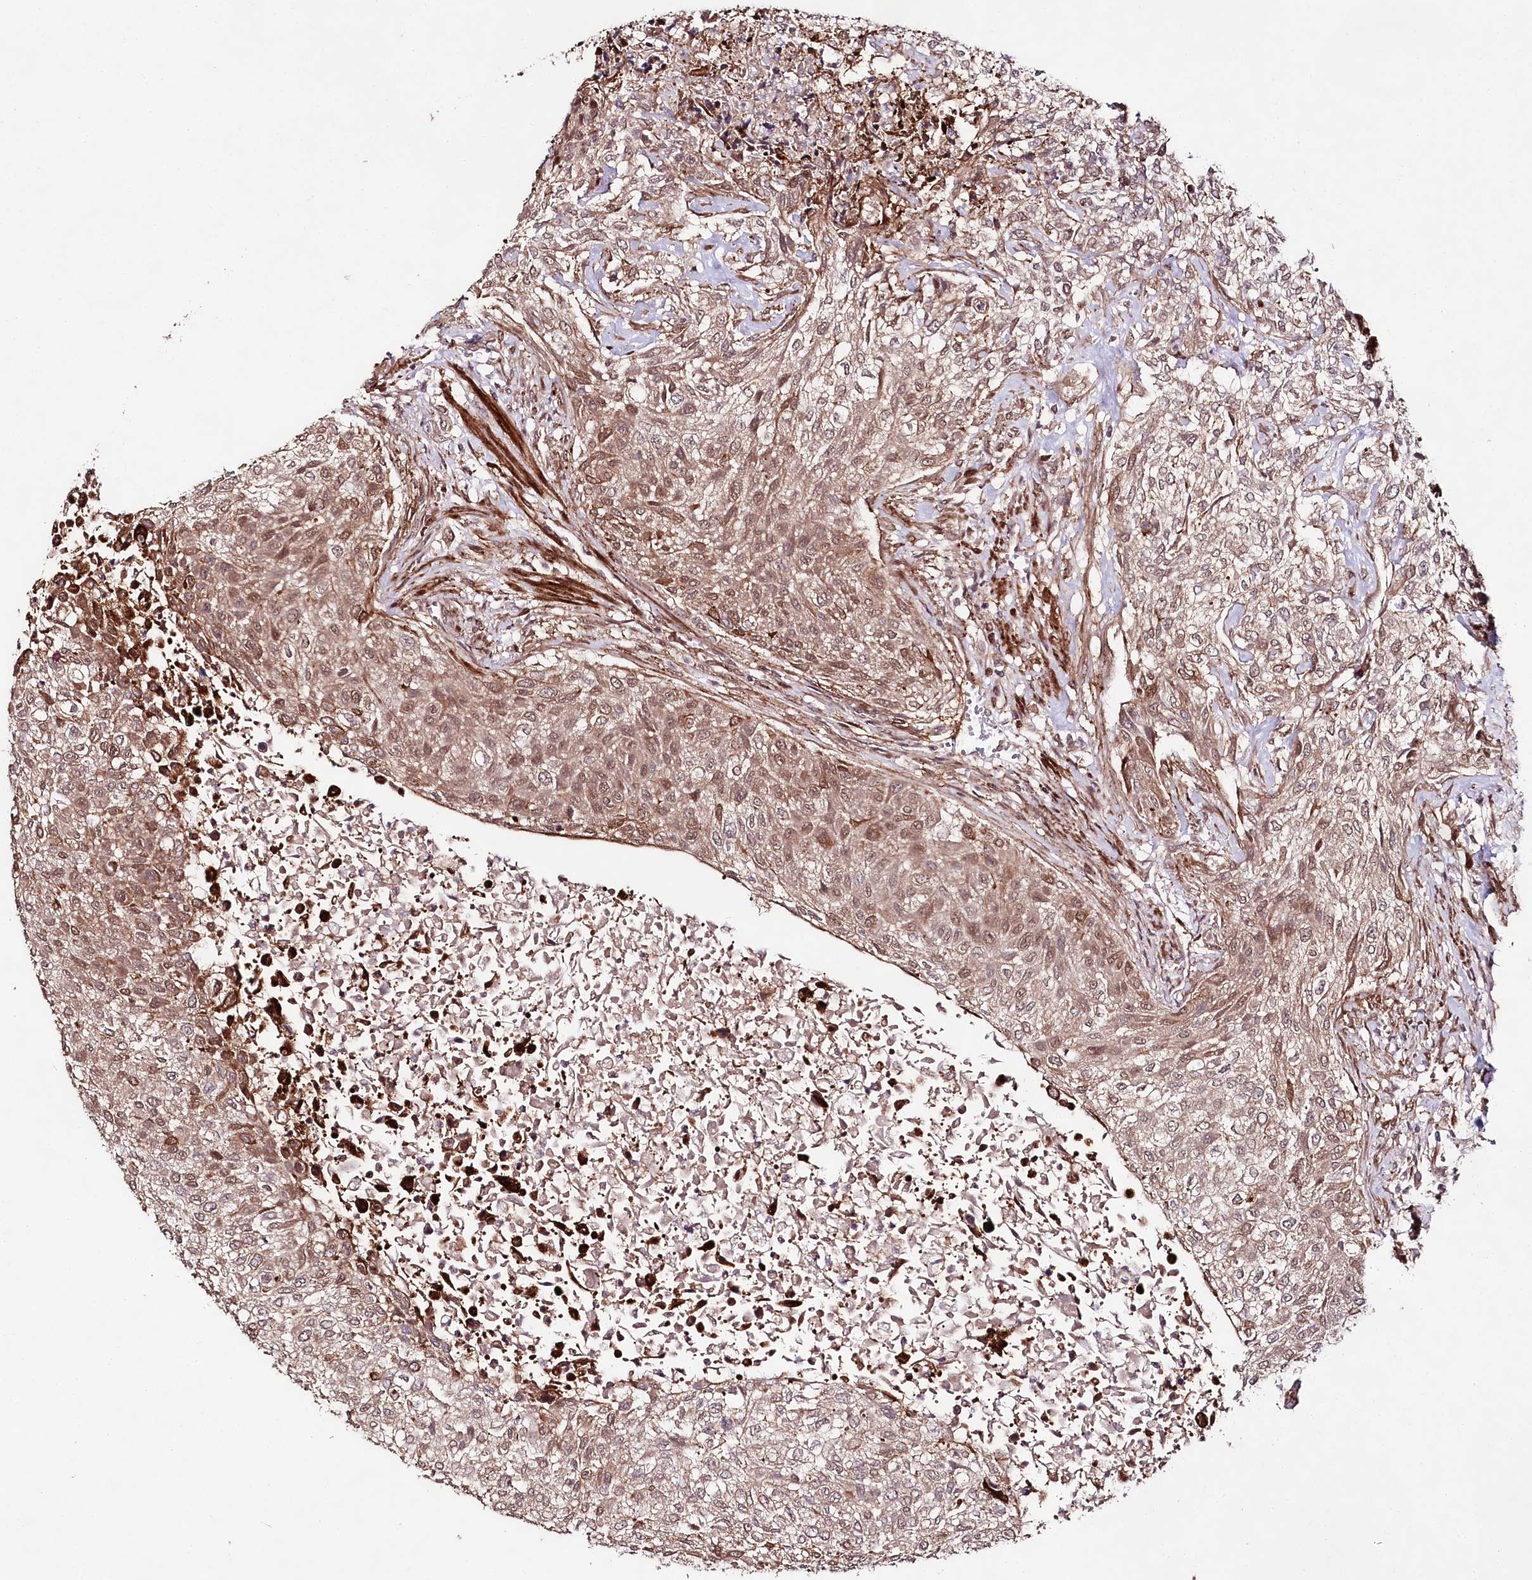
{"staining": {"intensity": "moderate", "quantity": ">75%", "location": "cytoplasmic/membranous,nuclear"}, "tissue": "urothelial cancer", "cell_type": "Tumor cells", "image_type": "cancer", "snomed": [{"axis": "morphology", "description": "Normal tissue, NOS"}, {"axis": "morphology", "description": "Urothelial carcinoma, NOS"}, {"axis": "topography", "description": "Urinary bladder"}, {"axis": "topography", "description": "Peripheral nerve tissue"}], "caption": "Transitional cell carcinoma stained with a brown dye exhibits moderate cytoplasmic/membranous and nuclear positive positivity in about >75% of tumor cells.", "gene": "PHLDB1", "patient": {"sex": "male", "age": 35}}